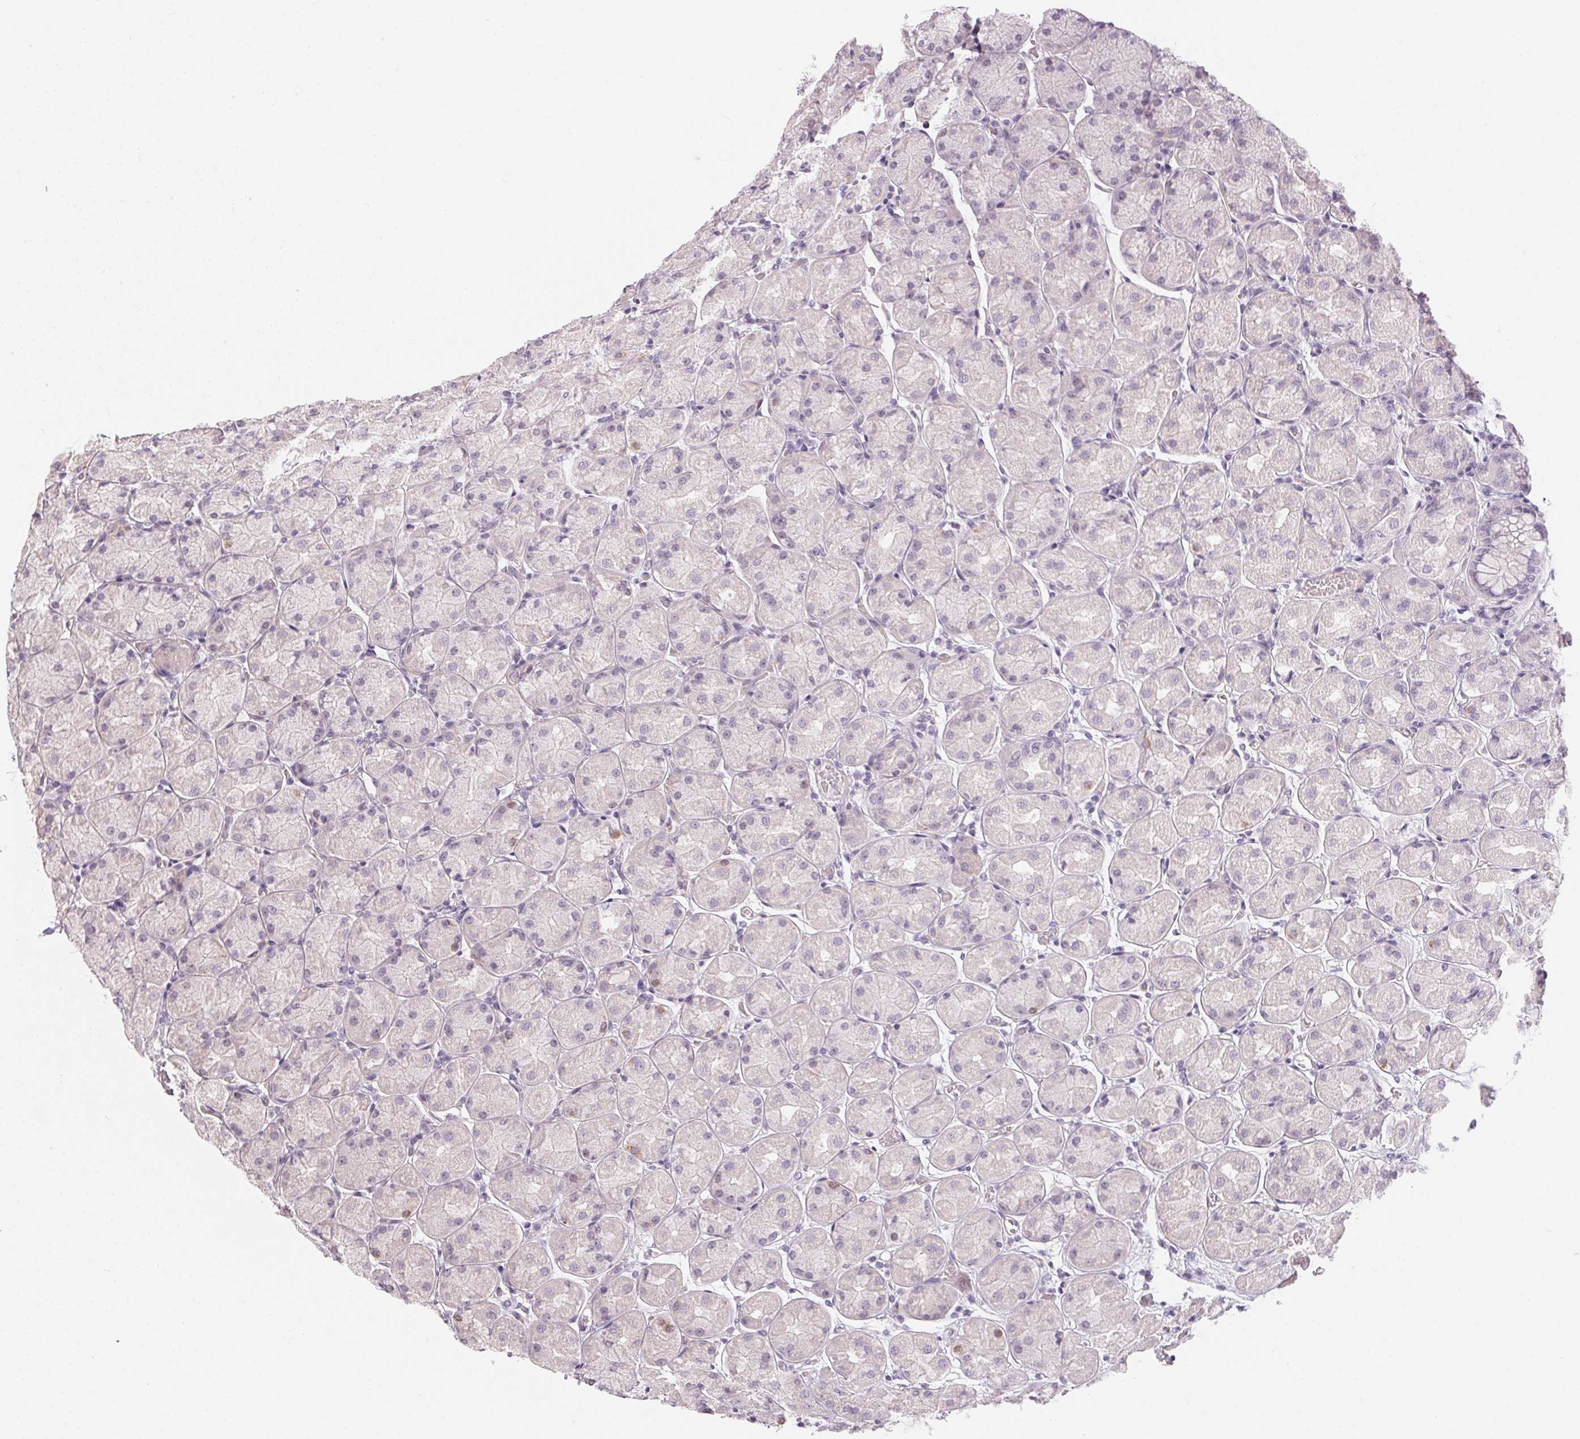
{"staining": {"intensity": "negative", "quantity": "none", "location": "none"}, "tissue": "stomach", "cell_type": "Glandular cells", "image_type": "normal", "snomed": [{"axis": "morphology", "description": "Normal tissue, NOS"}, {"axis": "topography", "description": "Stomach, upper"}], "caption": "This photomicrograph is of benign stomach stained with IHC to label a protein in brown with the nuclei are counter-stained blue. There is no expression in glandular cells. (Stains: DAB immunohistochemistry (IHC) with hematoxylin counter stain, Microscopy: brightfield microscopy at high magnification).", "gene": "GDAP1L1", "patient": {"sex": "female", "age": 56}}